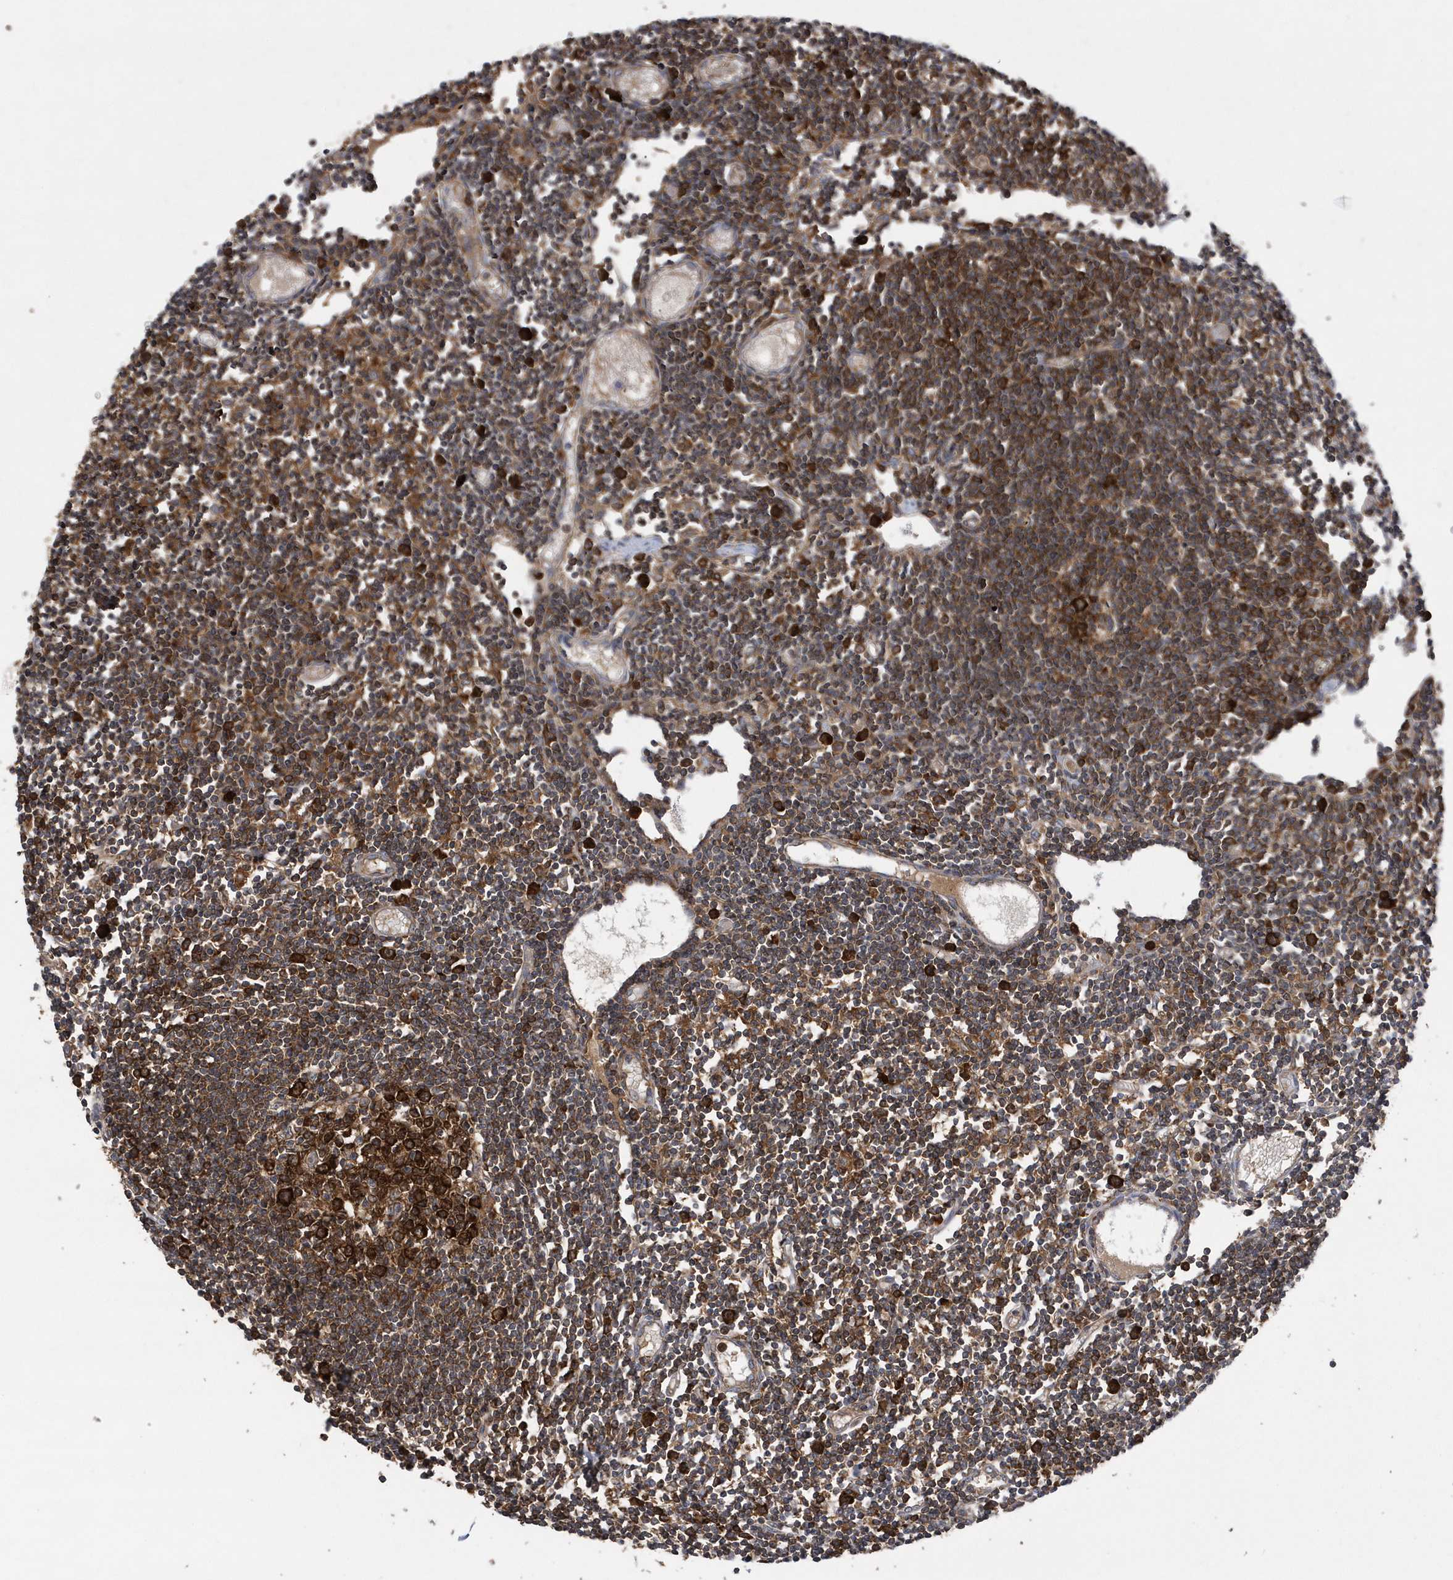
{"staining": {"intensity": "strong", "quantity": ">75%", "location": "cytoplasmic/membranous"}, "tissue": "lymph node", "cell_type": "Germinal center cells", "image_type": "normal", "snomed": [{"axis": "morphology", "description": "Normal tissue, NOS"}, {"axis": "topography", "description": "Lymph node"}], "caption": "Unremarkable lymph node exhibits strong cytoplasmic/membranous expression in approximately >75% of germinal center cells Immunohistochemistry stains the protein of interest in brown and the nuclei are stained blue..", "gene": "PAICS", "patient": {"sex": "female", "age": 11}}